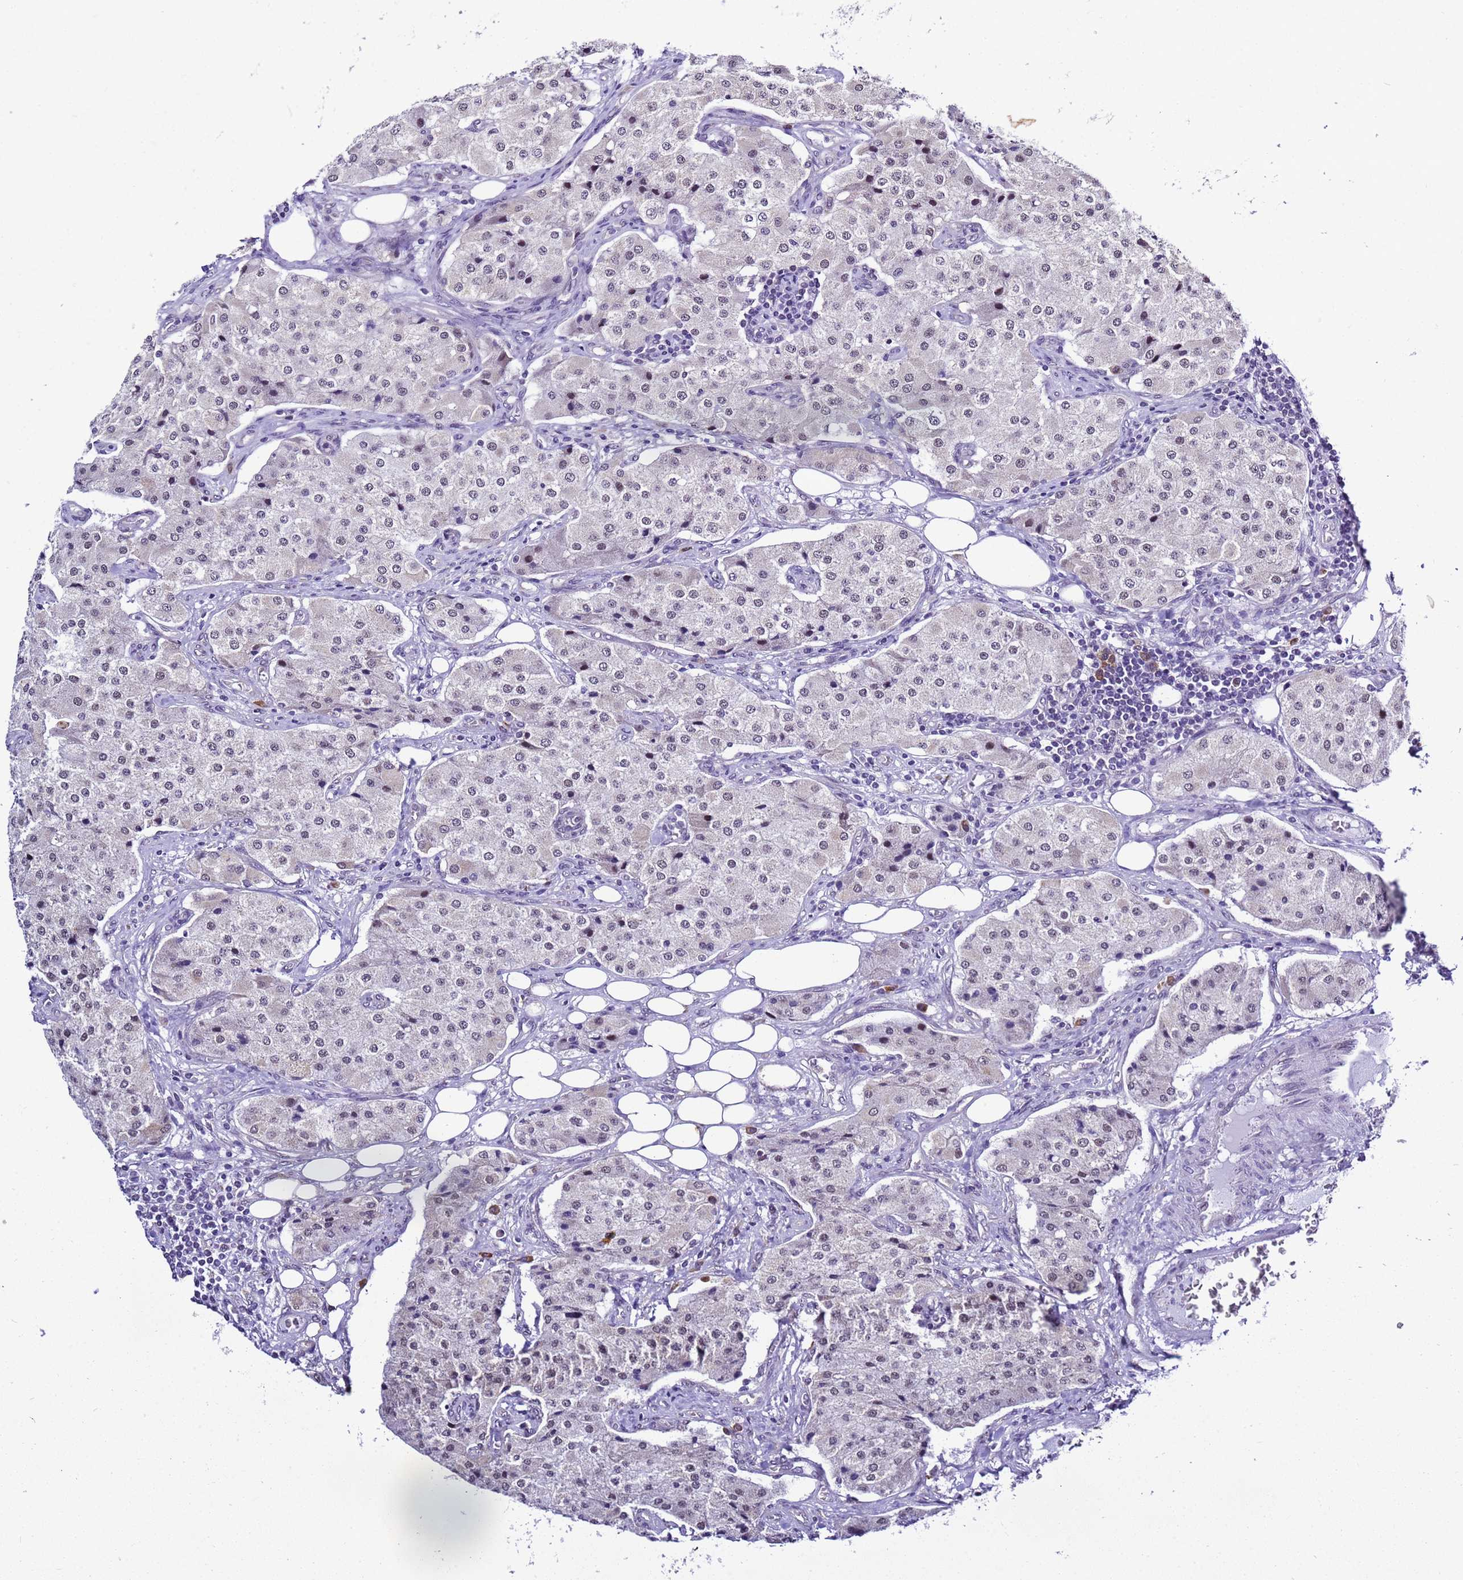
{"staining": {"intensity": "negative", "quantity": "none", "location": "none"}, "tissue": "carcinoid", "cell_type": "Tumor cells", "image_type": "cancer", "snomed": [{"axis": "morphology", "description": "Carcinoid, malignant, NOS"}, {"axis": "topography", "description": "Colon"}], "caption": "This is an IHC image of carcinoid (malignant). There is no staining in tumor cells.", "gene": "SMN1", "patient": {"sex": "female", "age": 52}}